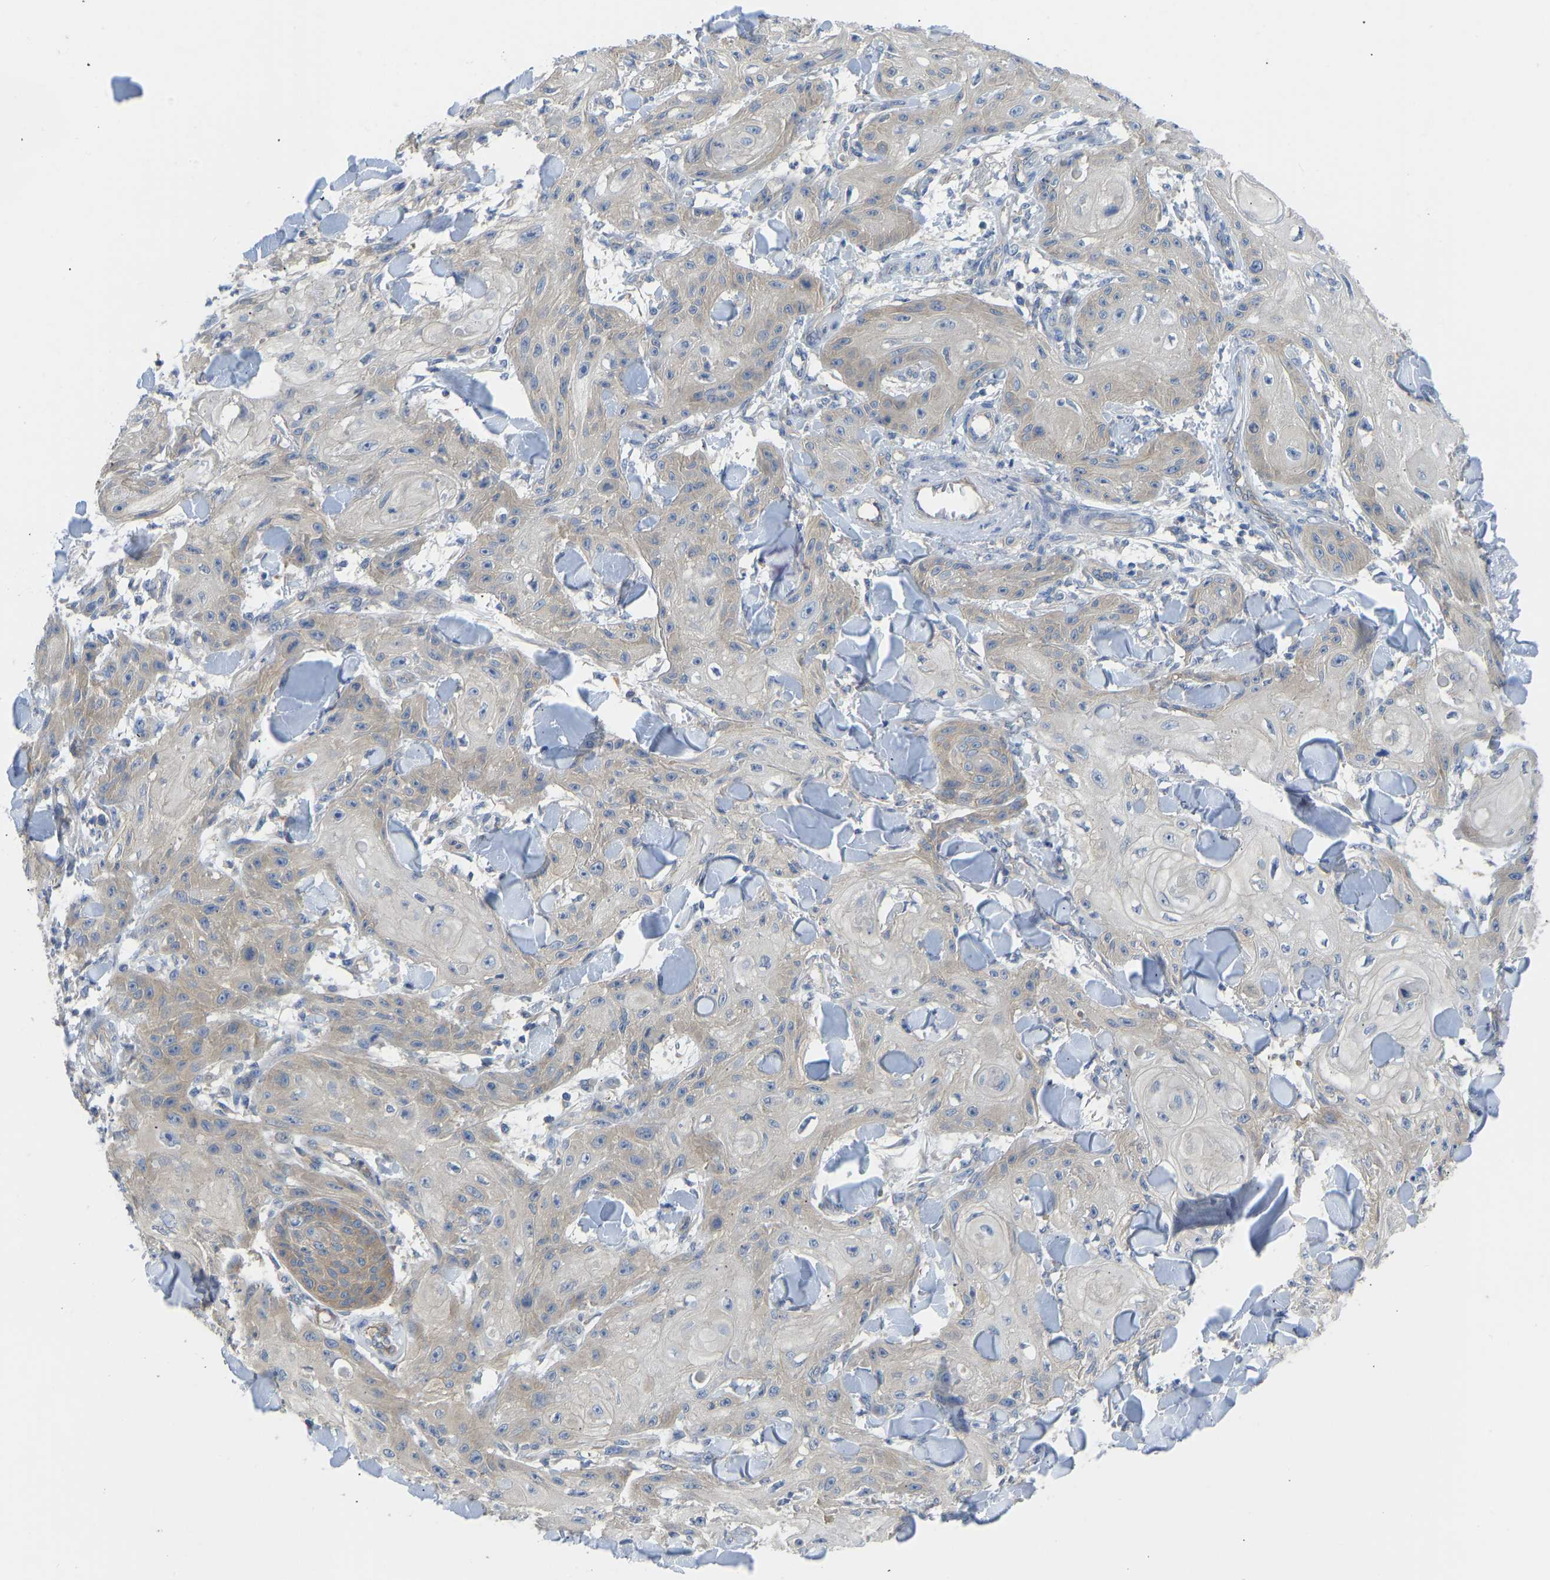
{"staining": {"intensity": "weak", "quantity": ">75%", "location": "cytoplasmic/membranous"}, "tissue": "skin cancer", "cell_type": "Tumor cells", "image_type": "cancer", "snomed": [{"axis": "morphology", "description": "Squamous cell carcinoma, NOS"}, {"axis": "topography", "description": "Skin"}], "caption": "This is an image of IHC staining of skin squamous cell carcinoma, which shows weak staining in the cytoplasmic/membranous of tumor cells.", "gene": "PPP3CA", "patient": {"sex": "male", "age": 74}}